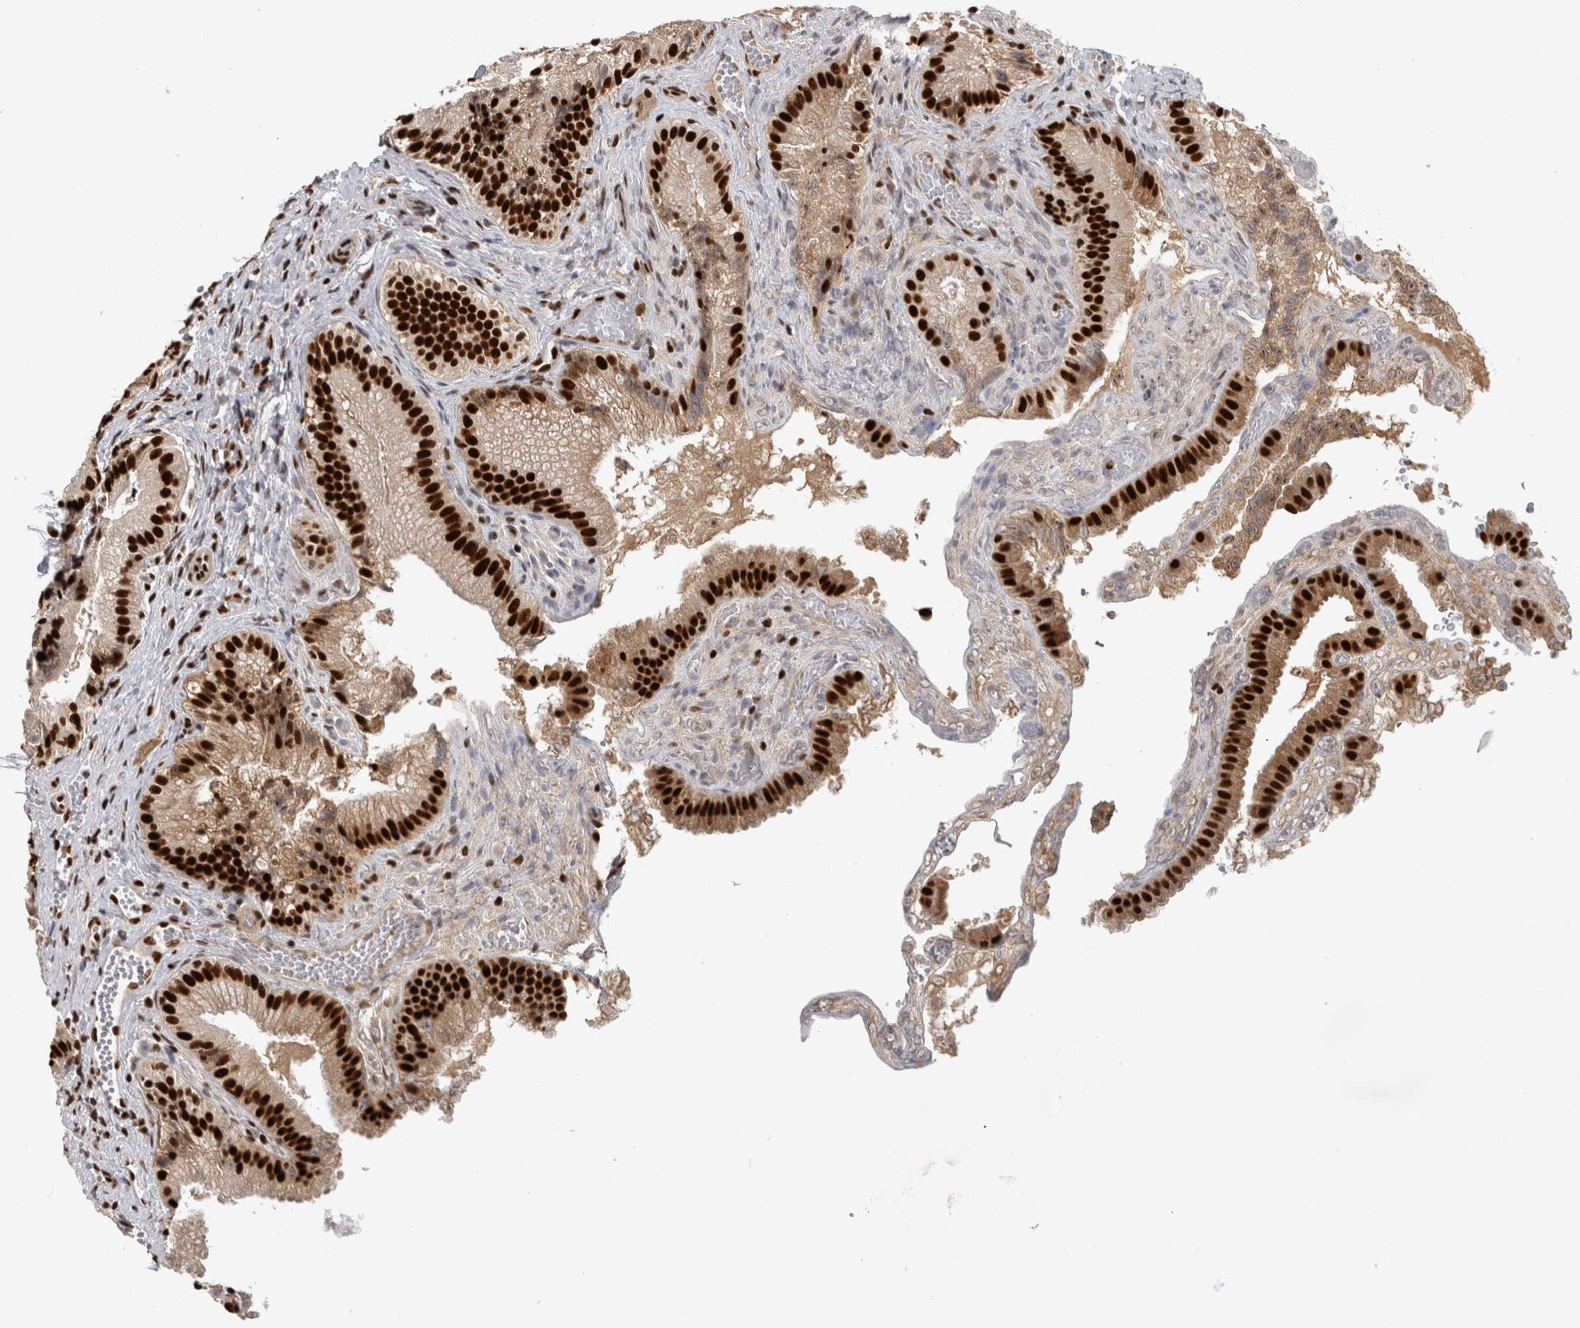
{"staining": {"intensity": "strong", "quantity": ">75%", "location": "nuclear"}, "tissue": "gallbladder", "cell_type": "Glandular cells", "image_type": "normal", "snomed": [{"axis": "morphology", "description": "Normal tissue, NOS"}, {"axis": "topography", "description": "Gallbladder"}], "caption": "DAB immunohistochemical staining of unremarkable human gallbladder demonstrates strong nuclear protein expression in about >75% of glandular cells. Nuclei are stained in blue.", "gene": "ZSCAN2", "patient": {"sex": "female", "age": 30}}